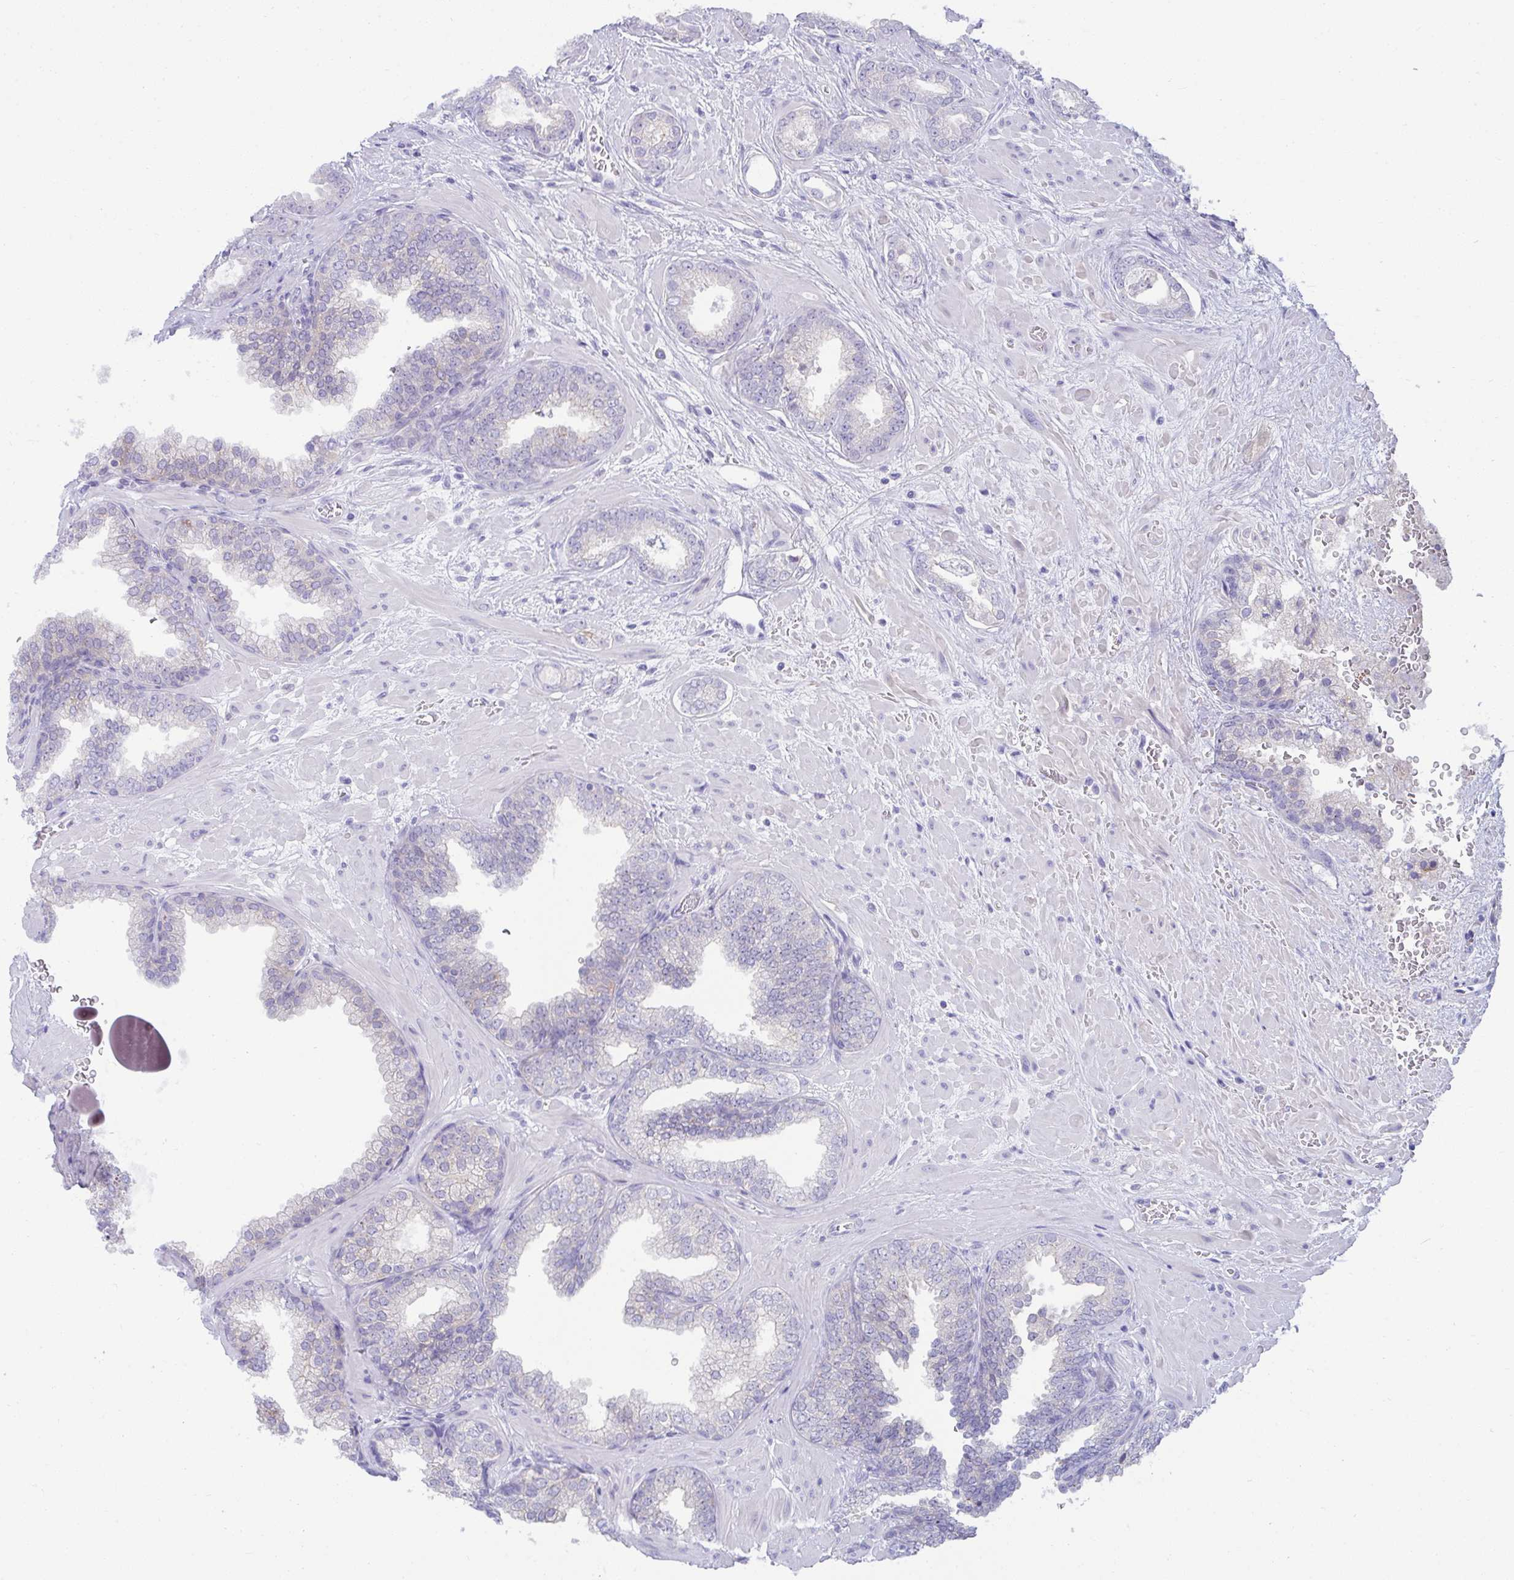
{"staining": {"intensity": "negative", "quantity": "none", "location": "none"}, "tissue": "prostate cancer", "cell_type": "Tumor cells", "image_type": "cancer", "snomed": [{"axis": "morphology", "description": "Adenocarcinoma, High grade"}, {"axis": "topography", "description": "Prostate"}], "caption": "High power microscopy micrograph of an immunohistochemistry (IHC) micrograph of adenocarcinoma (high-grade) (prostate), revealing no significant staining in tumor cells.", "gene": "RGPD5", "patient": {"sex": "male", "age": 58}}